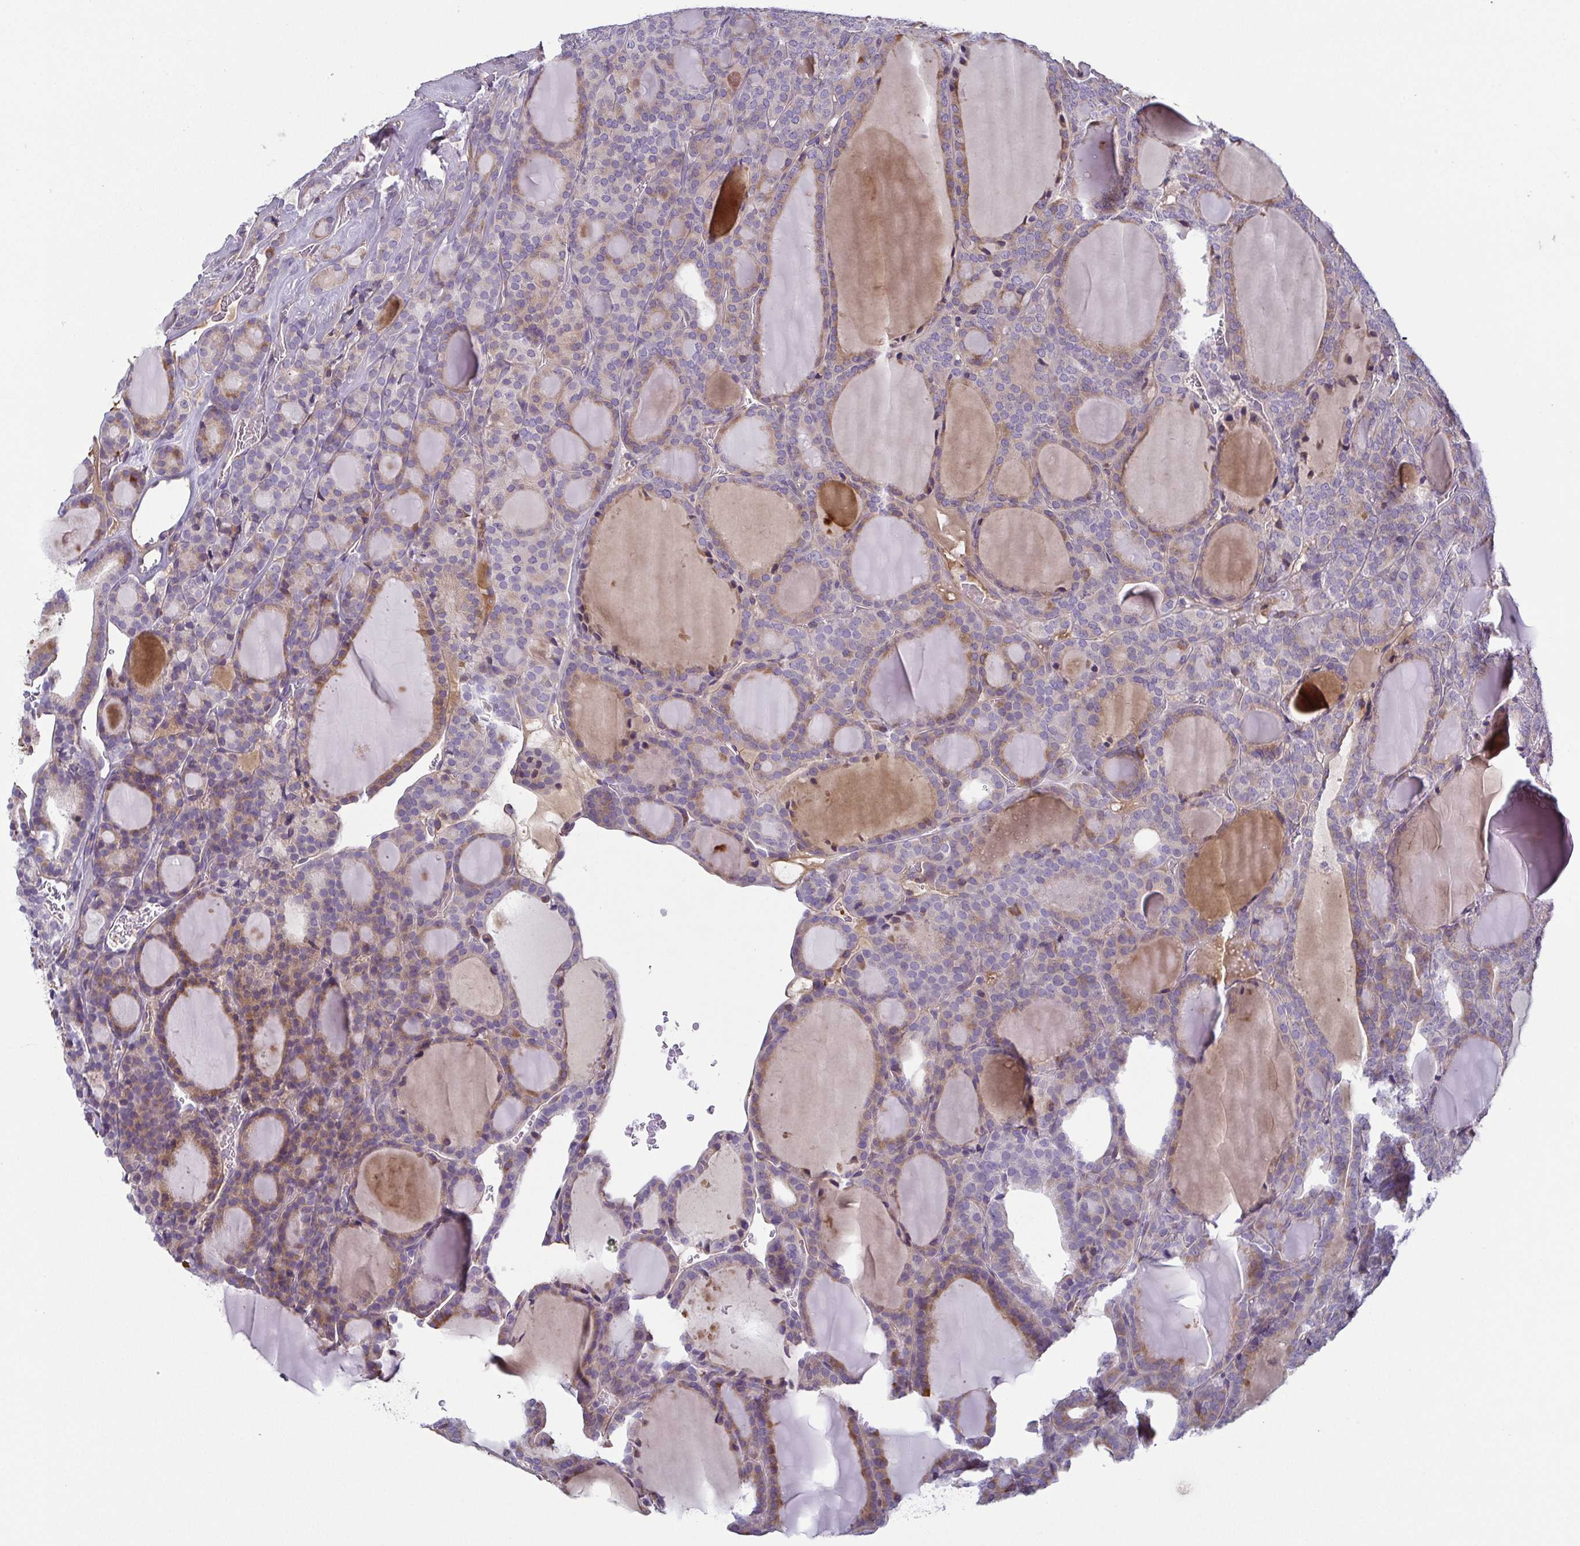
{"staining": {"intensity": "weak", "quantity": "25%-75%", "location": "cytoplasmic/membranous"}, "tissue": "thyroid cancer", "cell_type": "Tumor cells", "image_type": "cancer", "snomed": [{"axis": "morphology", "description": "Follicular adenoma carcinoma, NOS"}, {"axis": "topography", "description": "Thyroid gland"}], "caption": "Protein expression analysis of thyroid follicular adenoma carcinoma shows weak cytoplasmic/membranous staining in approximately 25%-75% of tumor cells. The staining is performed using DAB (3,3'-diaminobenzidine) brown chromogen to label protein expression. The nuclei are counter-stained blue using hematoxylin.", "gene": "ECM1", "patient": {"sex": "male", "age": 74}}